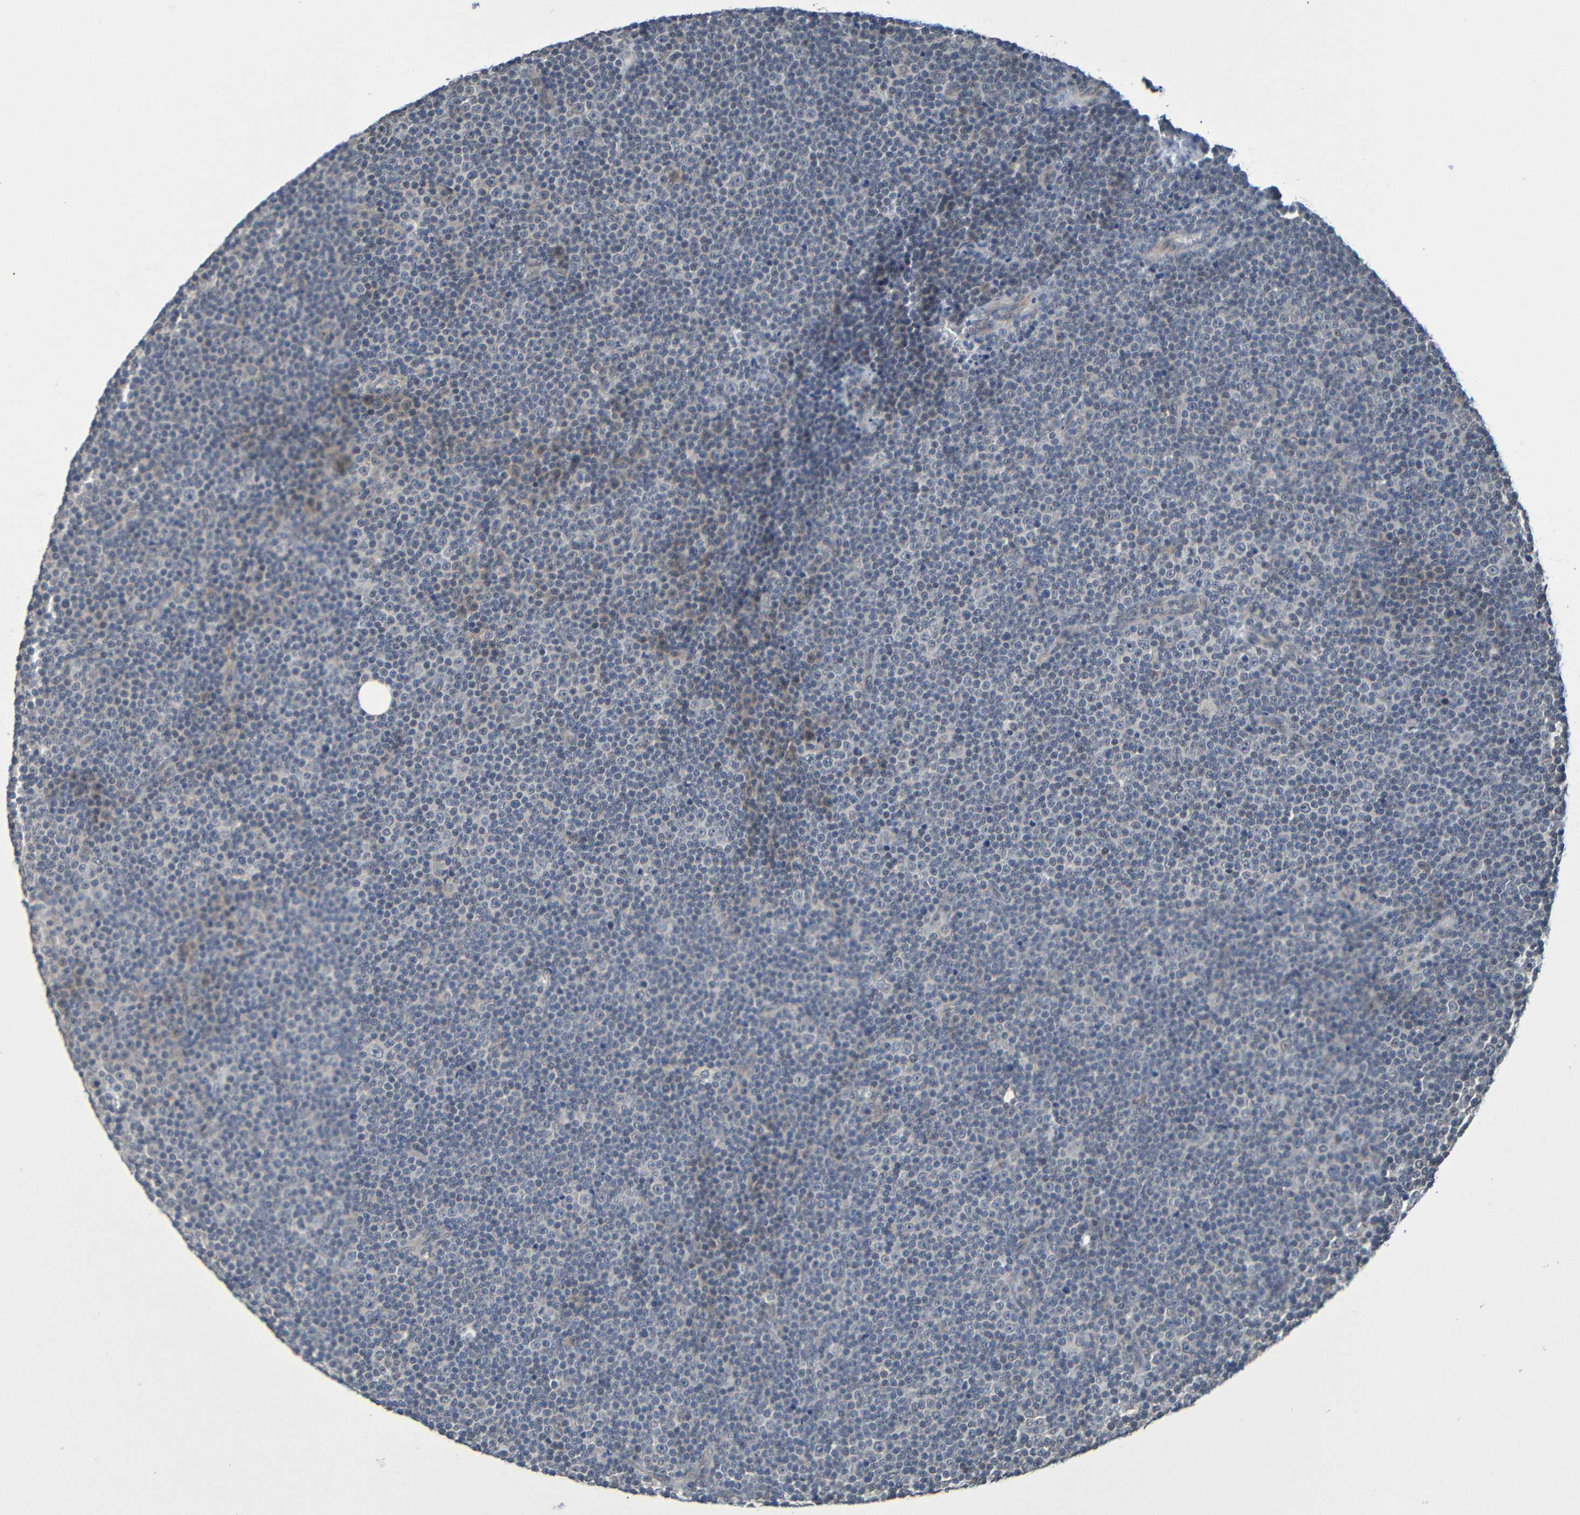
{"staining": {"intensity": "negative", "quantity": "none", "location": "none"}, "tissue": "lymphoma", "cell_type": "Tumor cells", "image_type": "cancer", "snomed": [{"axis": "morphology", "description": "Malignant lymphoma, non-Hodgkin's type, Low grade"}, {"axis": "topography", "description": "Lymph node"}], "caption": "Tumor cells show no significant protein expression in lymphoma. The staining was performed using DAB to visualize the protein expression in brown, while the nuclei were stained in blue with hematoxylin (Magnification: 20x).", "gene": "C3AR1", "patient": {"sex": "female", "age": 67}}